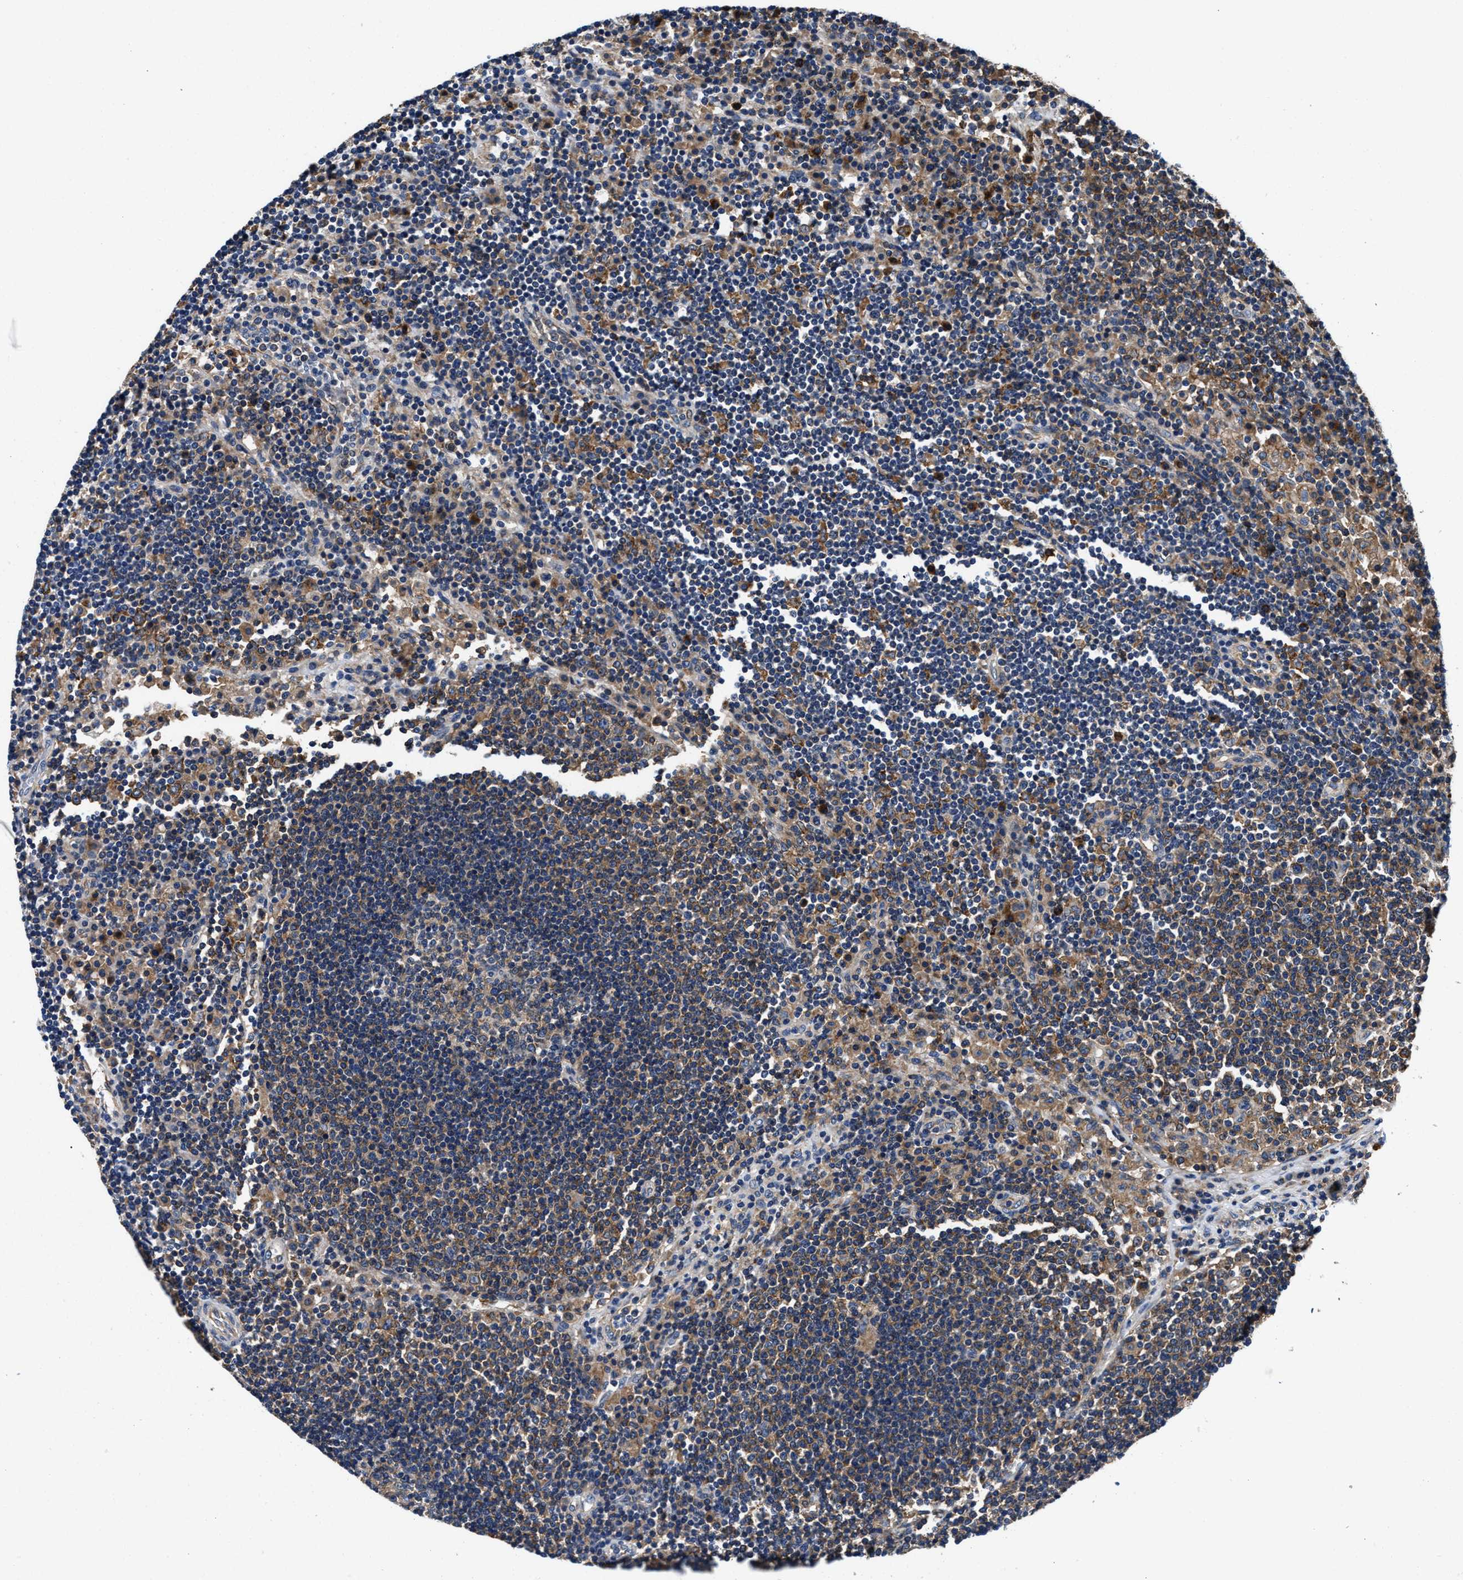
{"staining": {"intensity": "weak", "quantity": ">75%", "location": "cytoplasmic/membranous"}, "tissue": "lymph node", "cell_type": "Germinal center cells", "image_type": "normal", "snomed": [{"axis": "morphology", "description": "Normal tissue, NOS"}, {"axis": "topography", "description": "Lymph node"}], "caption": "This micrograph displays IHC staining of normal human lymph node, with low weak cytoplasmic/membranous expression in about >75% of germinal center cells.", "gene": "PPP1R9B", "patient": {"sex": "female", "age": 53}}